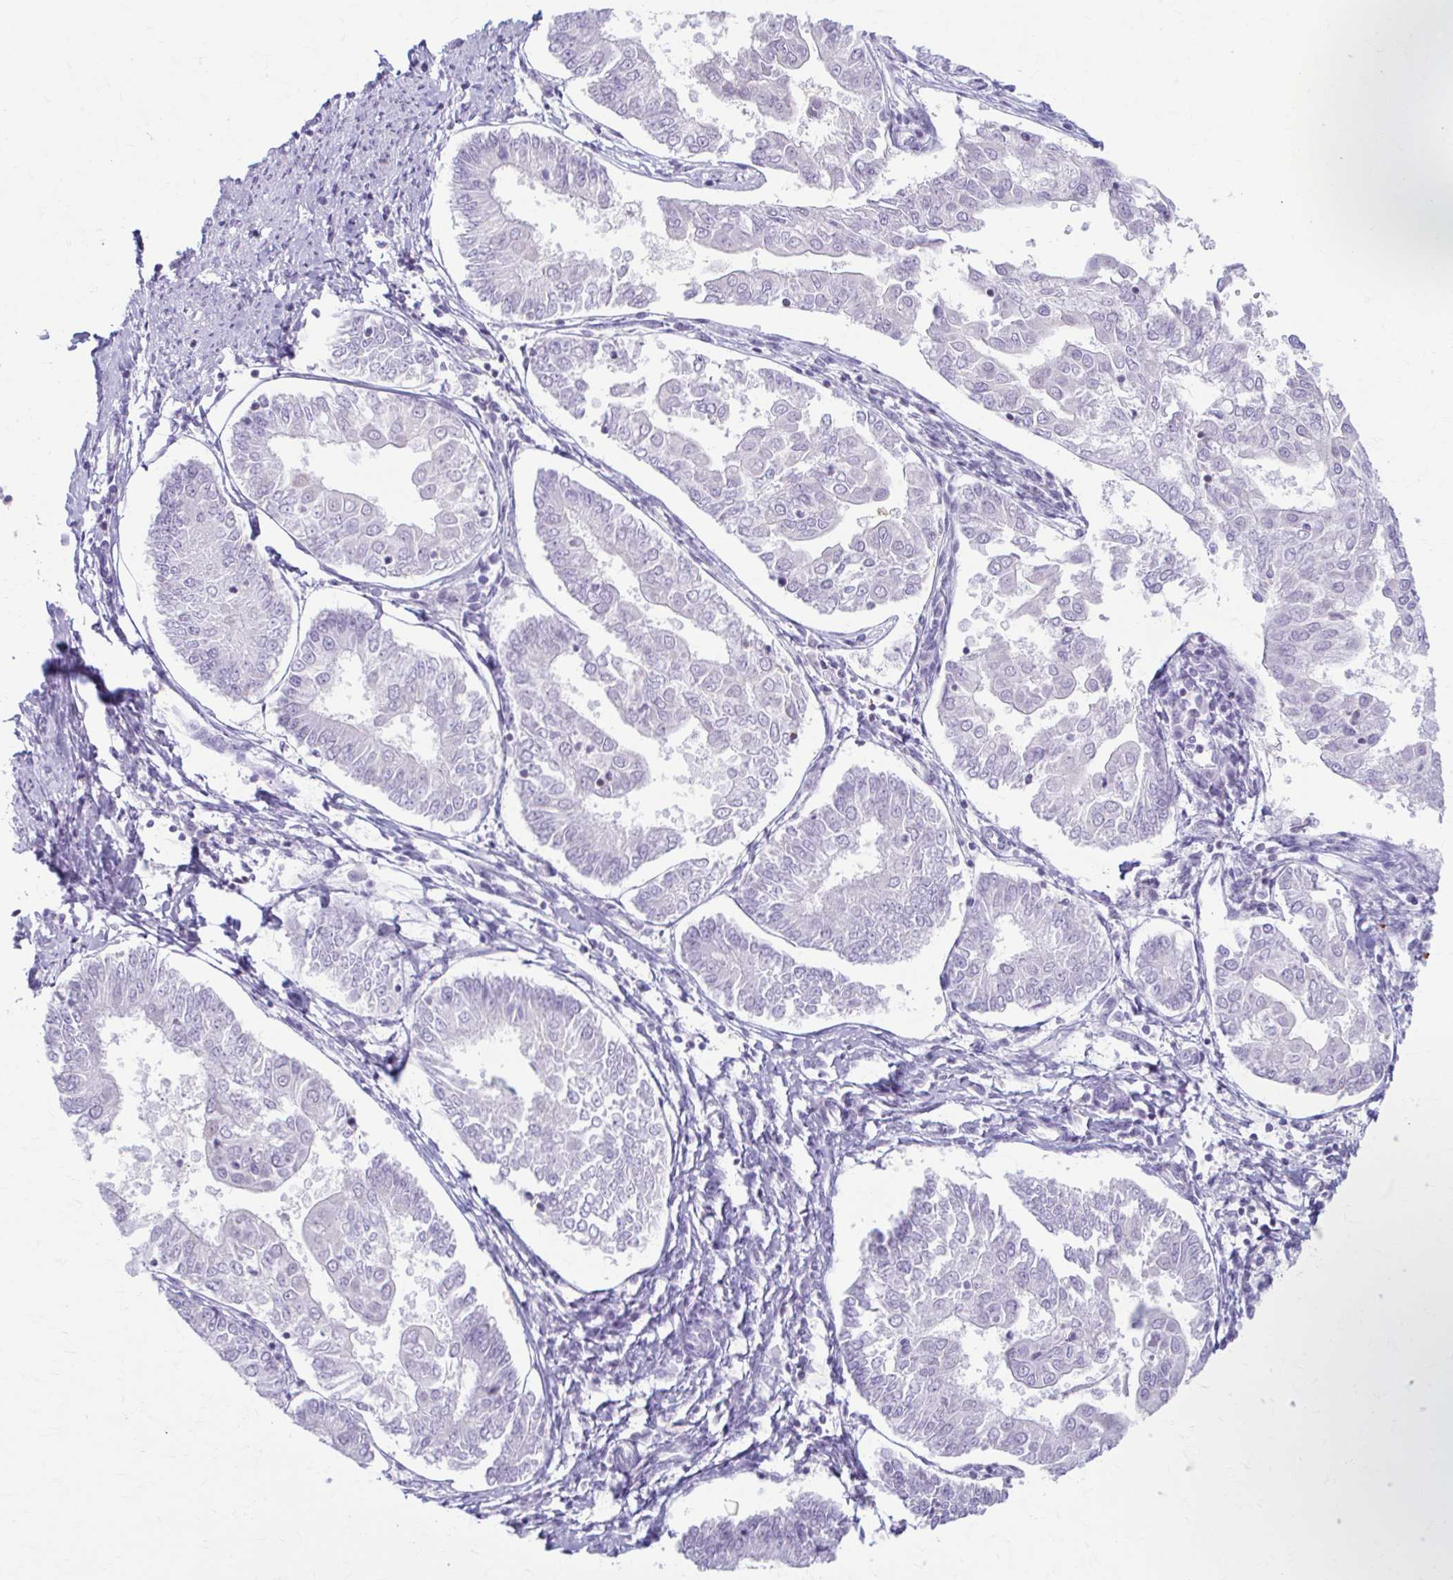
{"staining": {"intensity": "negative", "quantity": "none", "location": "none"}, "tissue": "endometrial cancer", "cell_type": "Tumor cells", "image_type": "cancer", "snomed": [{"axis": "morphology", "description": "Adenocarcinoma, NOS"}, {"axis": "topography", "description": "Endometrium"}], "caption": "This is an immunohistochemistry (IHC) photomicrograph of endometrial cancer. There is no positivity in tumor cells.", "gene": "LDLRAP1", "patient": {"sex": "female", "age": 68}}